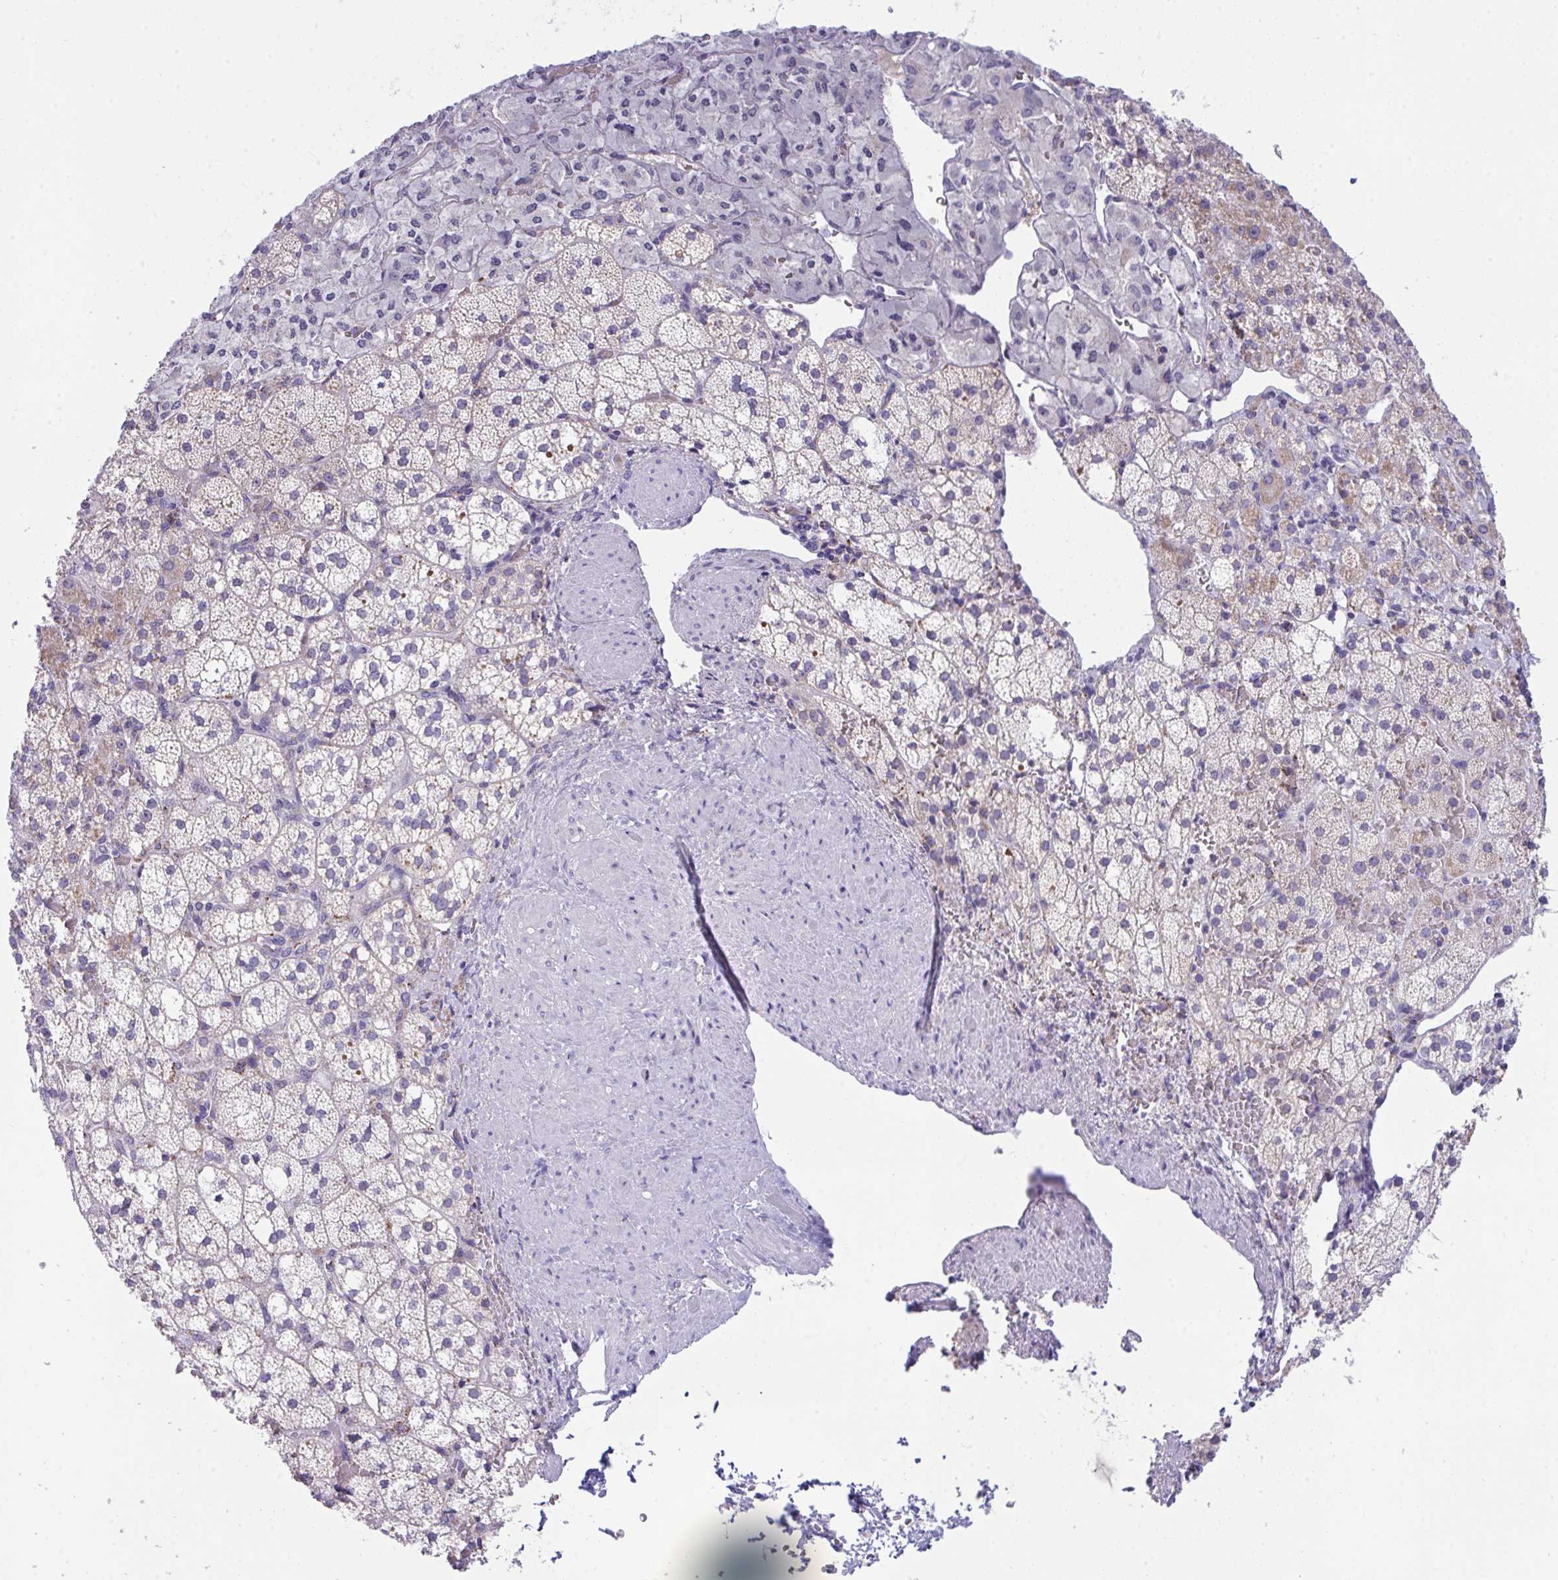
{"staining": {"intensity": "weak", "quantity": "25%-75%", "location": "cytoplasmic/membranous"}, "tissue": "adrenal gland", "cell_type": "Glandular cells", "image_type": "normal", "snomed": [{"axis": "morphology", "description": "Normal tissue, NOS"}, {"axis": "topography", "description": "Adrenal gland"}], "caption": "Glandular cells demonstrate low levels of weak cytoplasmic/membranous staining in approximately 25%-75% of cells in normal adrenal gland. (IHC, brightfield microscopy, high magnification).", "gene": "PLA2G12B", "patient": {"sex": "male", "age": 53}}